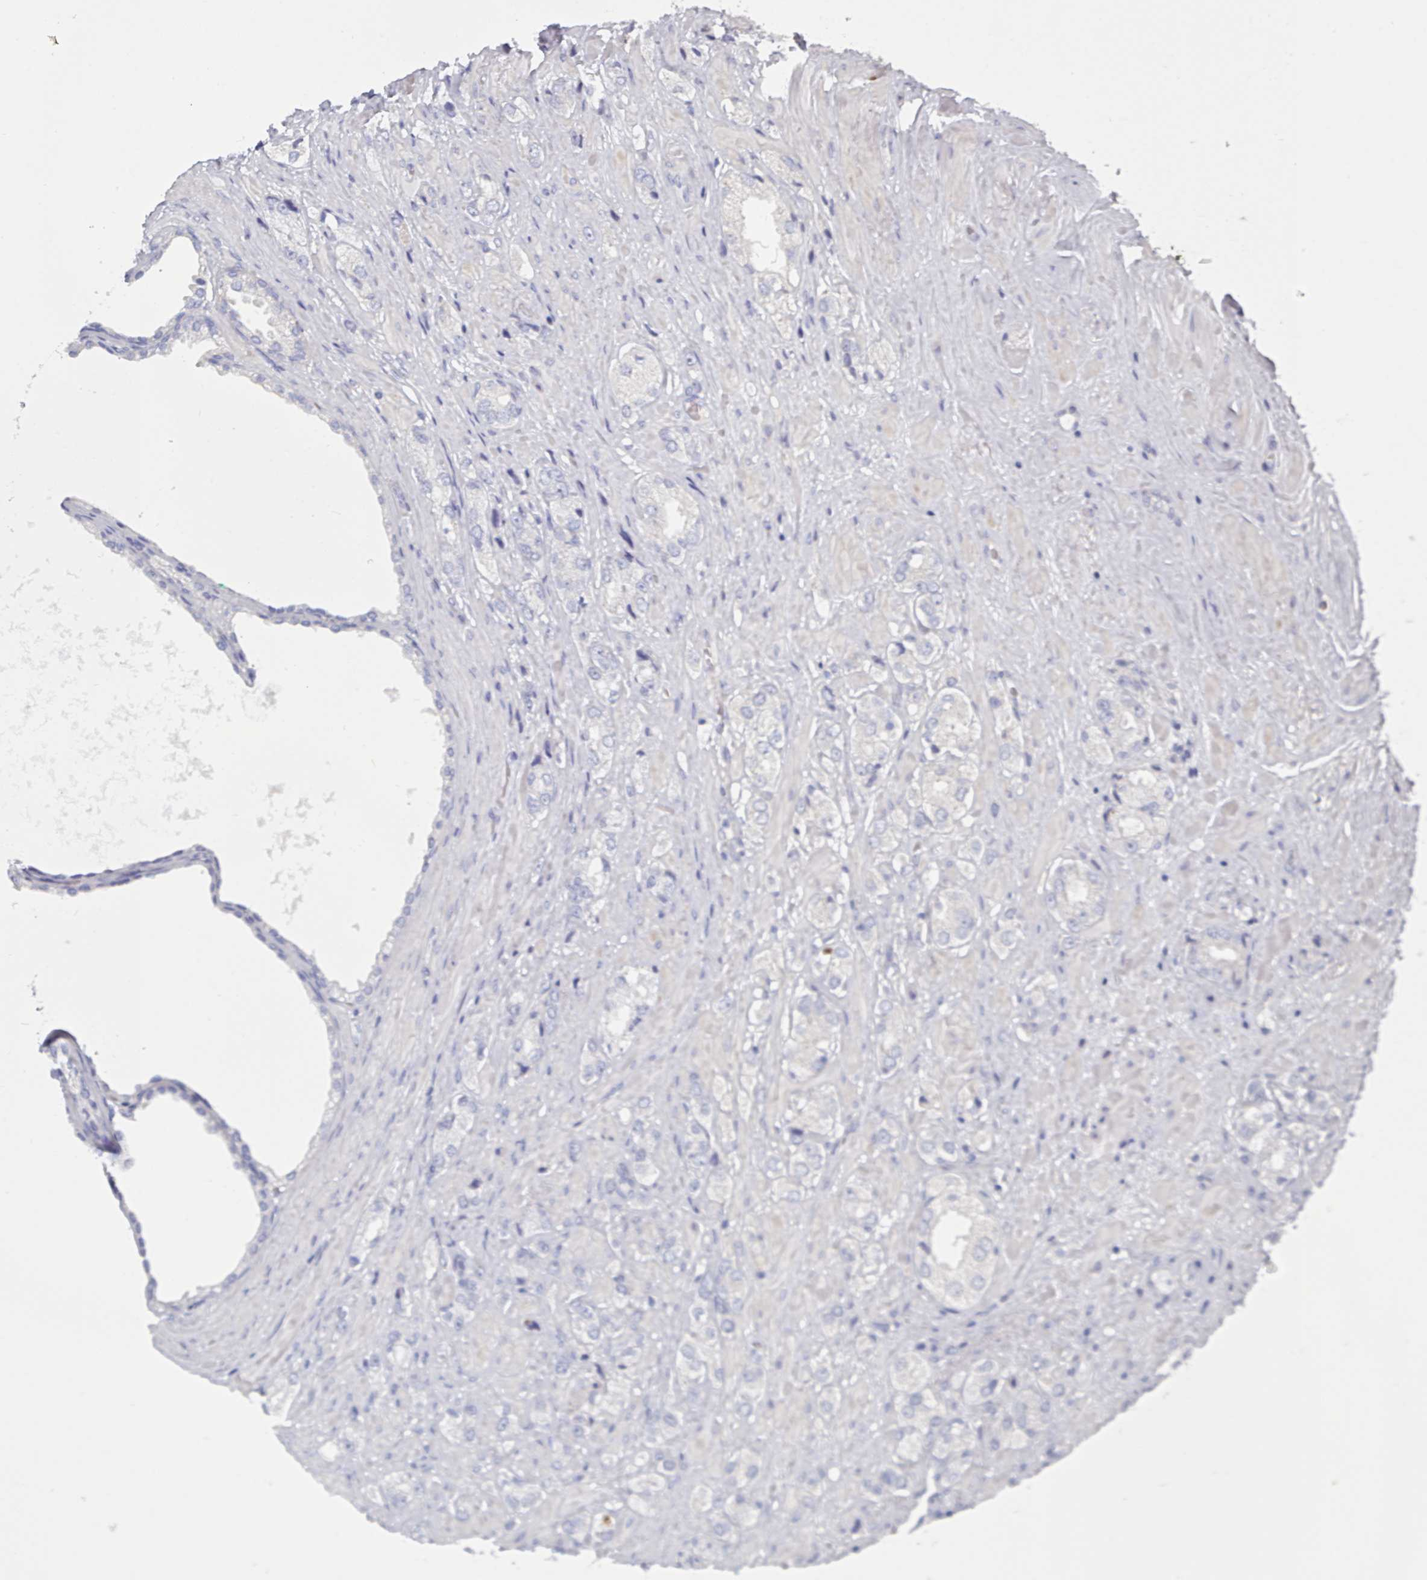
{"staining": {"intensity": "strong", "quantity": "<25%", "location": "cytoplasmic/membranous"}, "tissue": "prostate cancer", "cell_type": "Tumor cells", "image_type": "cancer", "snomed": [{"axis": "morphology", "description": "Adenocarcinoma, High grade"}, {"axis": "topography", "description": "Prostate and seminal vesicle, NOS"}], "caption": "IHC of prostate high-grade adenocarcinoma shows medium levels of strong cytoplasmic/membranous expression in approximately <25% of tumor cells. (brown staining indicates protein expression, while blue staining denotes nuclei).", "gene": "PDE4C", "patient": {"sex": "male", "age": 64}}